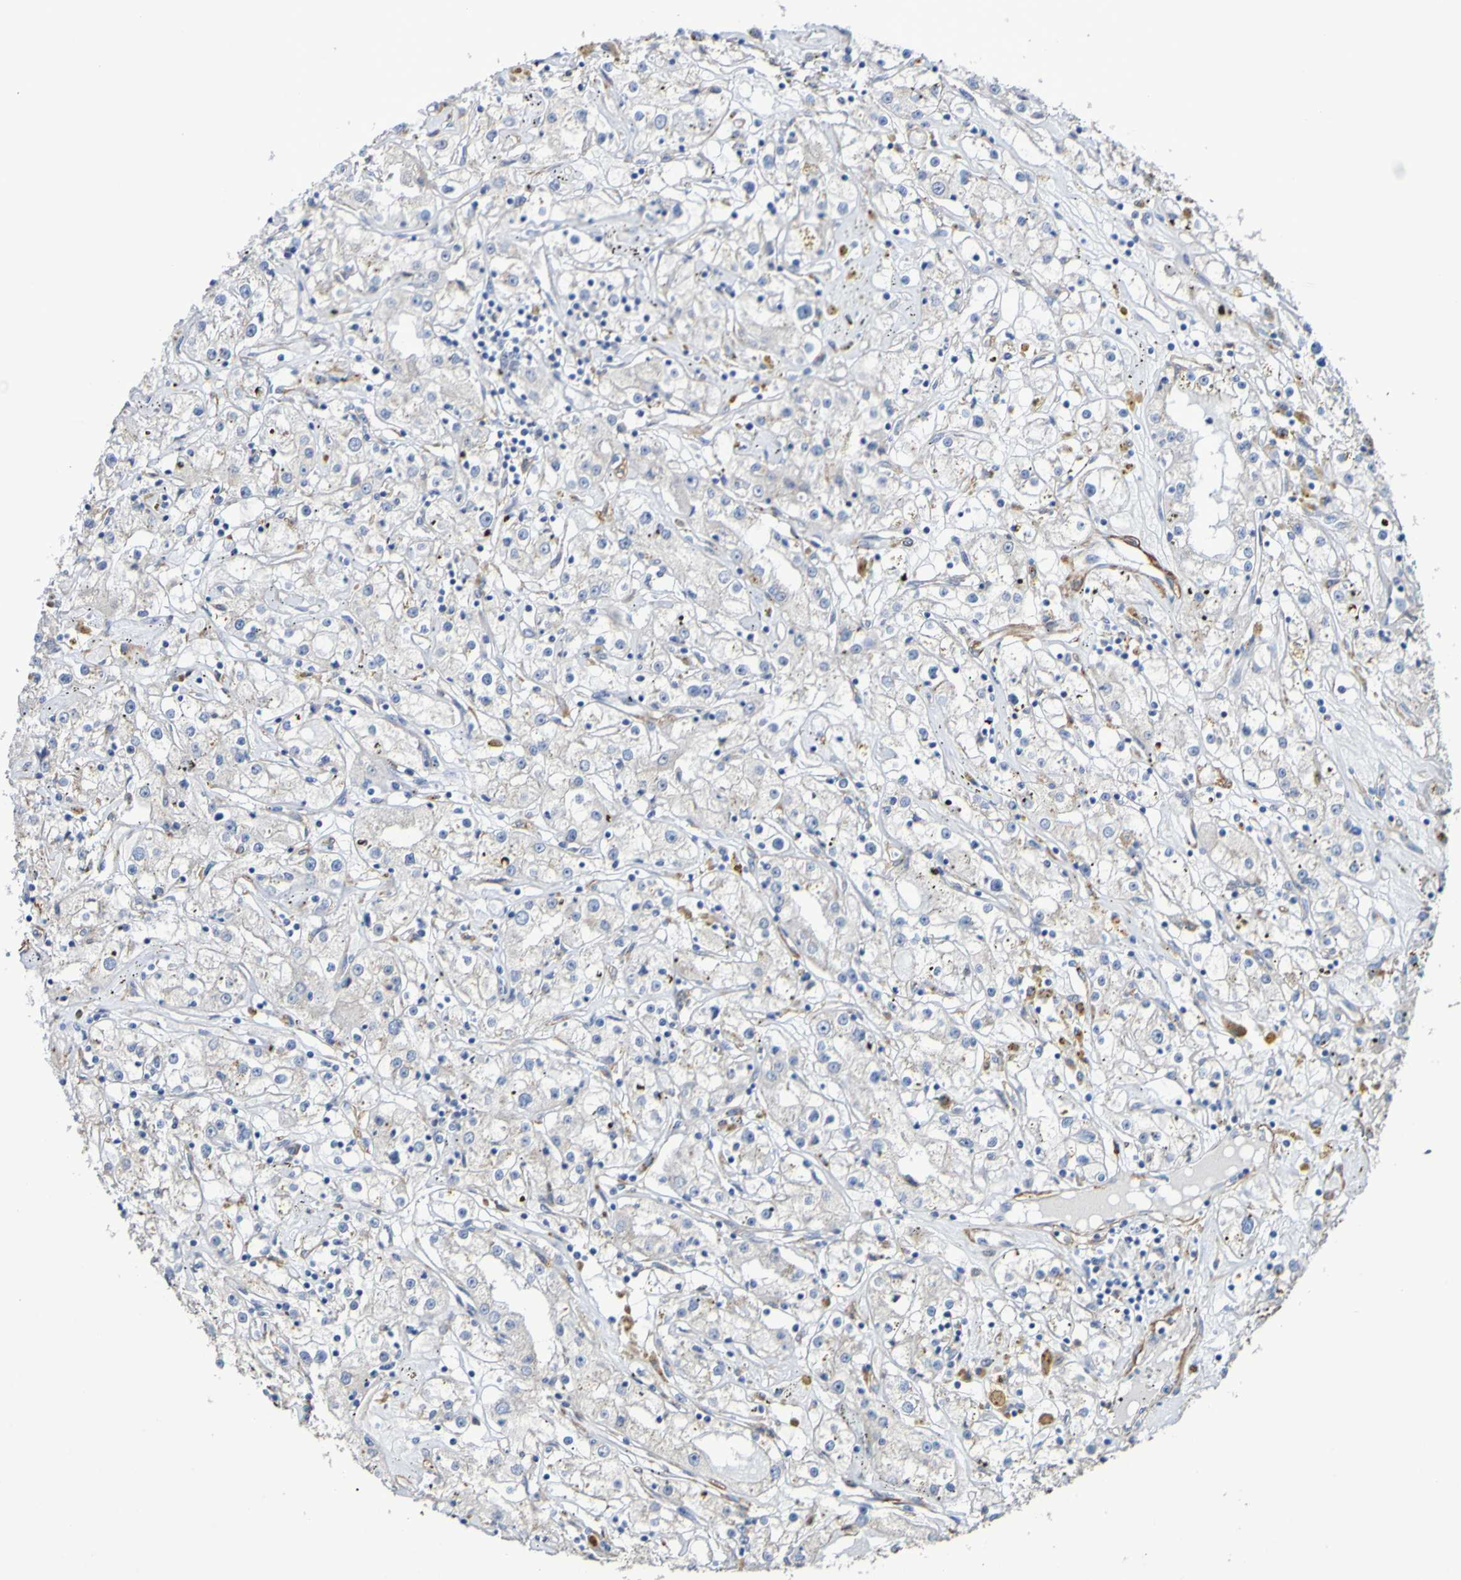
{"staining": {"intensity": "negative", "quantity": "none", "location": "none"}, "tissue": "renal cancer", "cell_type": "Tumor cells", "image_type": "cancer", "snomed": [{"axis": "morphology", "description": "Adenocarcinoma, NOS"}, {"axis": "topography", "description": "Kidney"}], "caption": "Tumor cells show no significant protein positivity in adenocarcinoma (renal).", "gene": "SRPRB", "patient": {"sex": "male", "age": 56}}